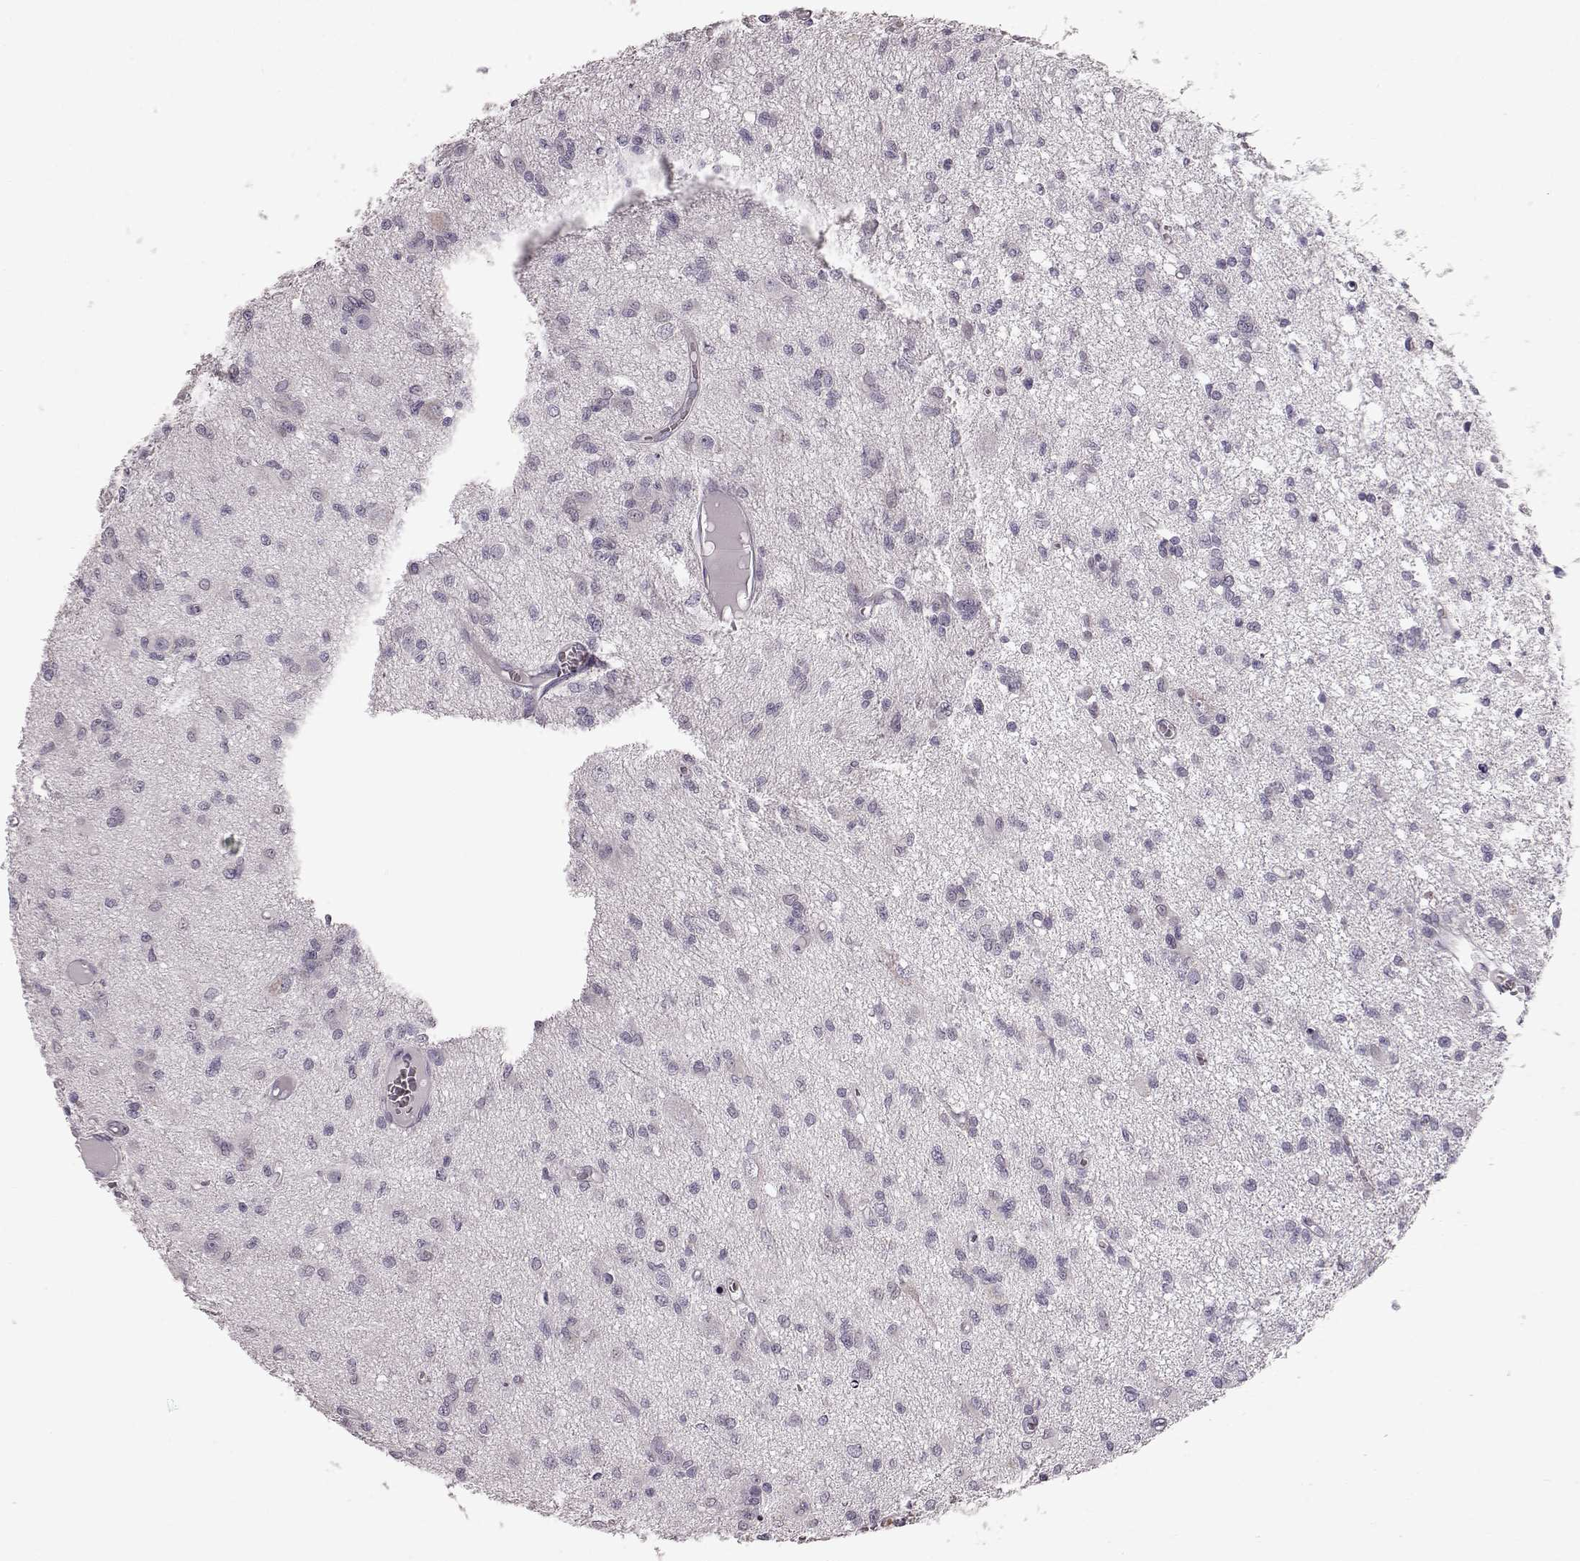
{"staining": {"intensity": "negative", "quantity": "none", "location": "none"}, "tissue": "glioma", "cell_type": "Tumor cells", "image_type": "cancer", "snomed": [{"axis": "morphology", "description": "Glioma, malignant, Low grade"}, {"axis": "topography", "description": "Brain"}], "caption": "Immunohistochemistry of human low-grade glioma (malignant) shows no staining in tumor cells.", "gene": "TCHHL1", "patient": {"sex": "male", "age": 64}}